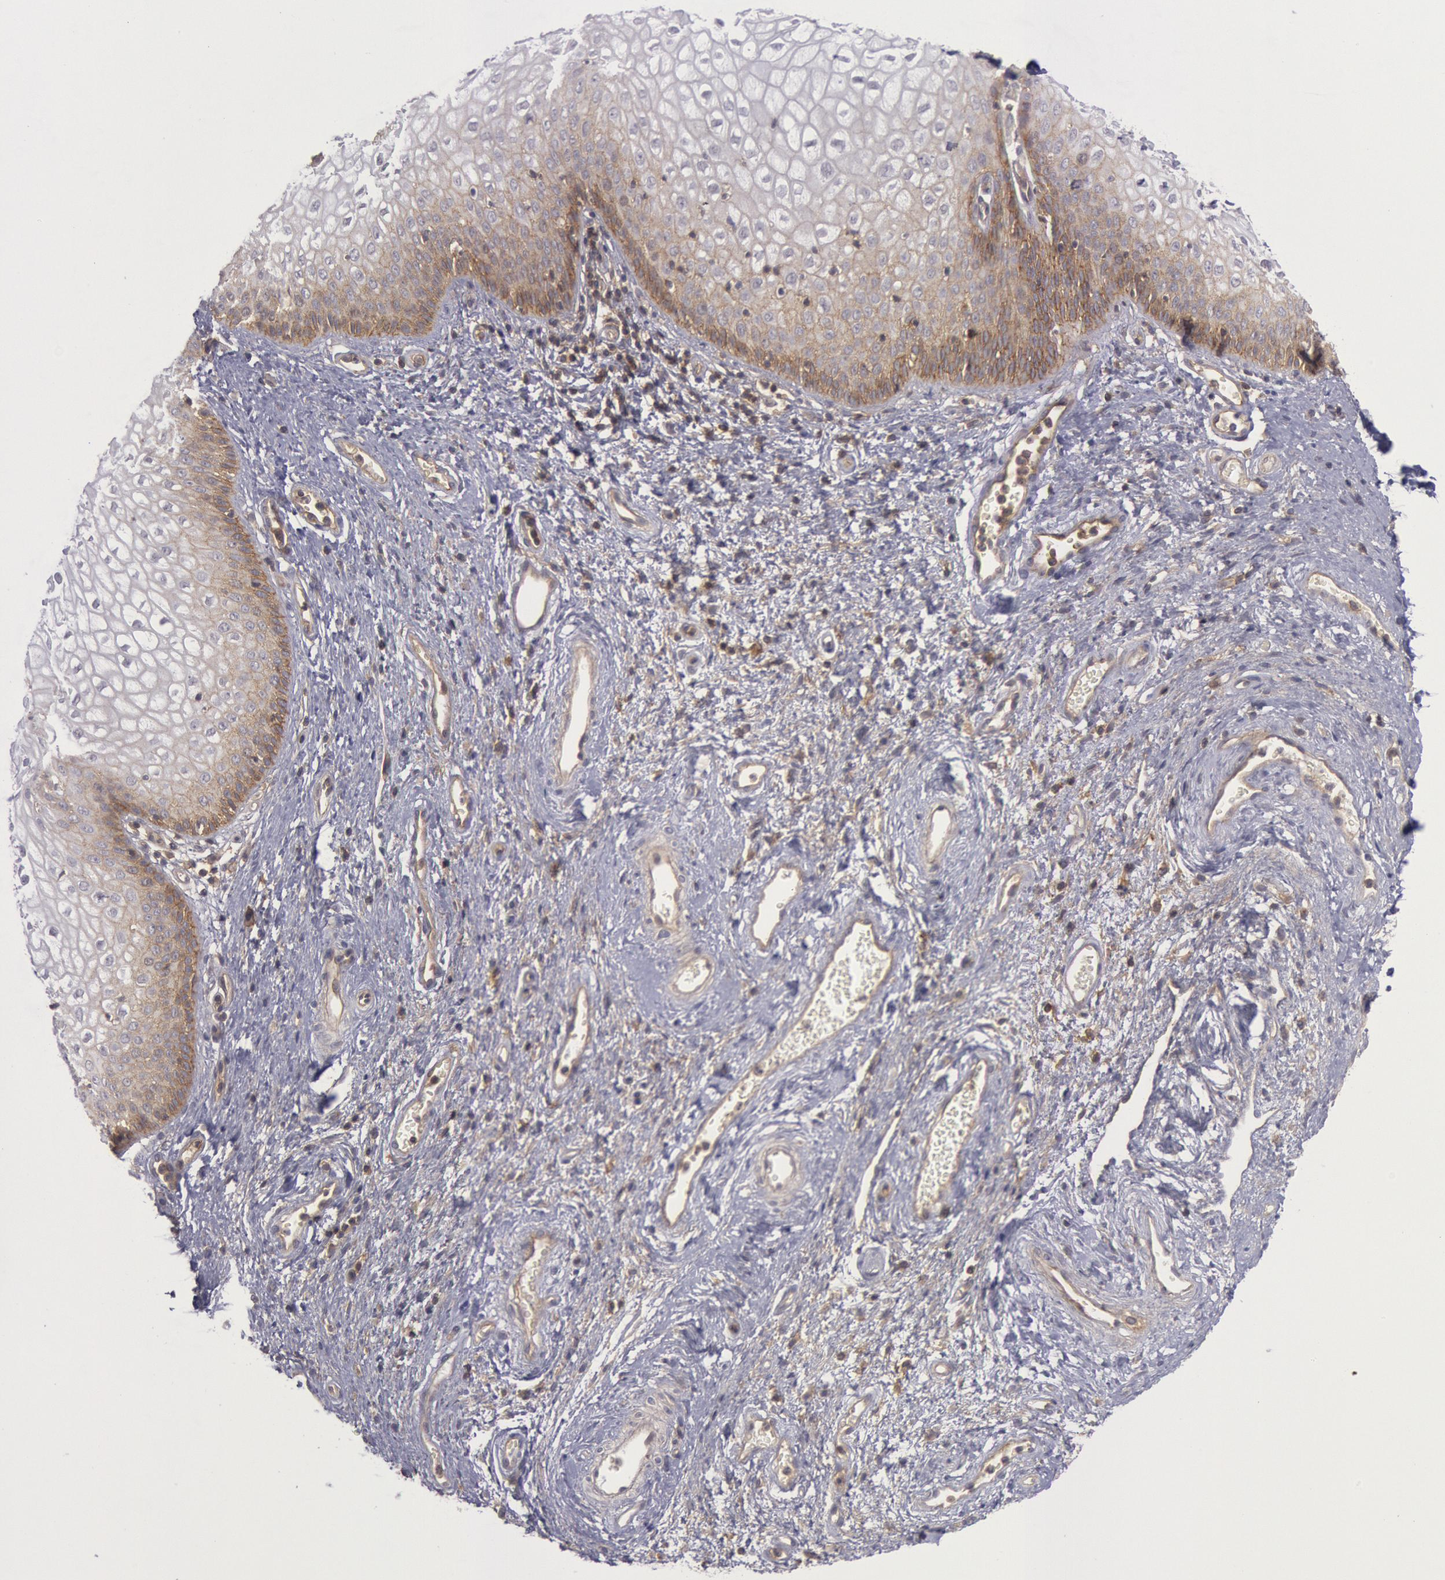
{"staining": {"intensity": "moderate", "quantity": "25%-75%", "location": "cytoplasmic/membranous"}, "tissue": "vagina", "cell_type": "Squamous epithelial cells", "image_type": "normal", "snomed": [{"axis": "morphology", "description": "Normal tissue, NOS"}, {"axis": "topography", "description": "Vagina"}], "caption": "This micrograph exhibits normal vagina stained with immunohistochemistry to label a protein in brown. The cytoplasmic/membranous of squamous epithelial cells show moderate positivity for the protein. Nuclei are counter-stained blue.", "gene": "STX4", "patient": {"sex": "female", "age": 34}}